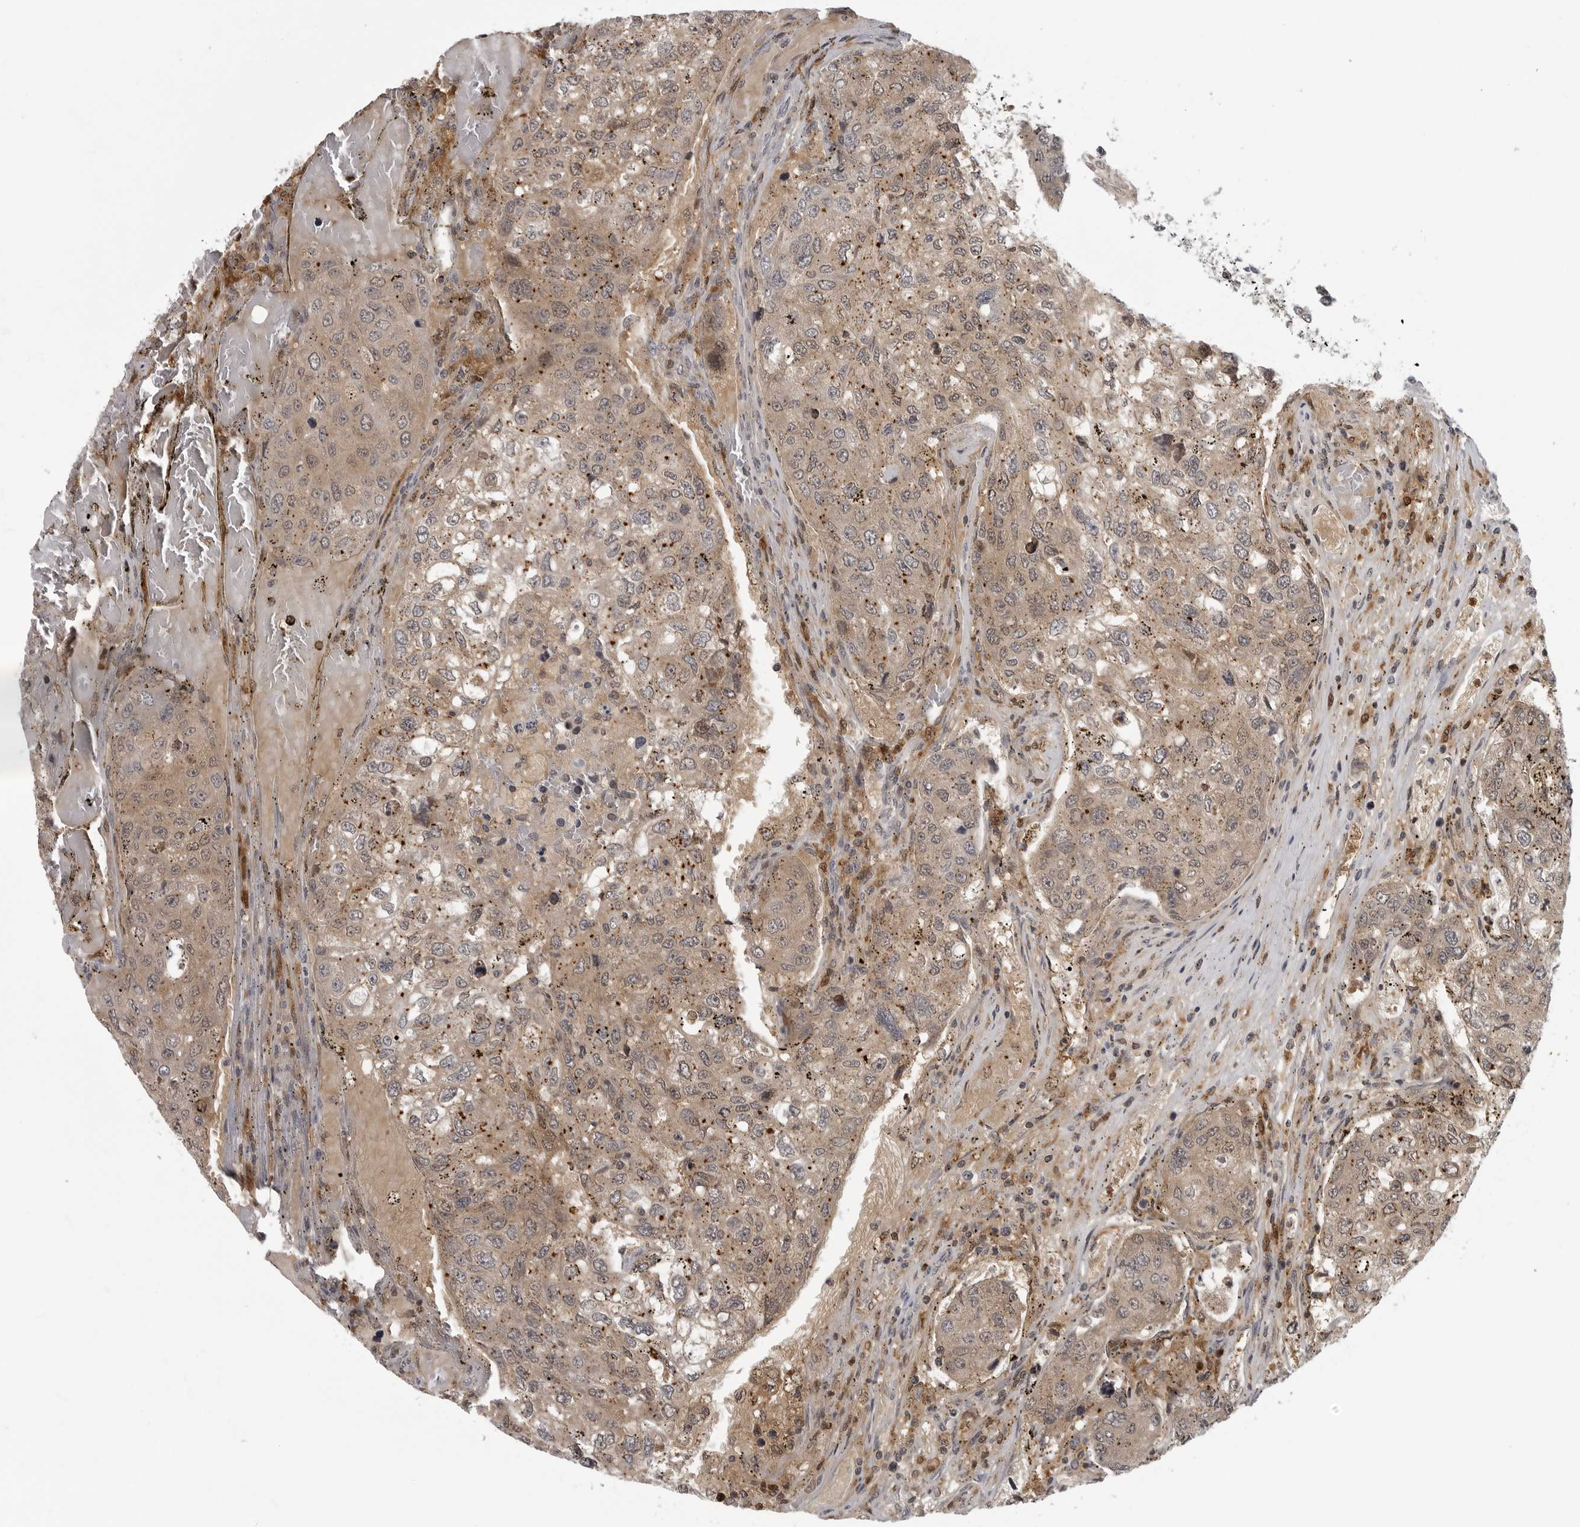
{"staining": {"intensity": "weak", "quantity": ">75%", "location": "cytoplasmic/membranous"}, "tissue": "urothelial cancer", "cell_type": "Tumor cells", "image_type": "cancer", "snomed": [{"axis": "morphology", "description": "Urothelial carcinoma, High grade"}, {"axis": "topography", "description": "Lymph node"}, {"axis": "topography", "description": "Urinary bladder"}], "caption": "The immunohistochemical stain labels weak cytoplasmic/membranous positivity in tumor cells of urothelial carcinoma (high-grade) tissue.", "gene": "CTIF", "patient": {"sex": "male", "age": 51}}